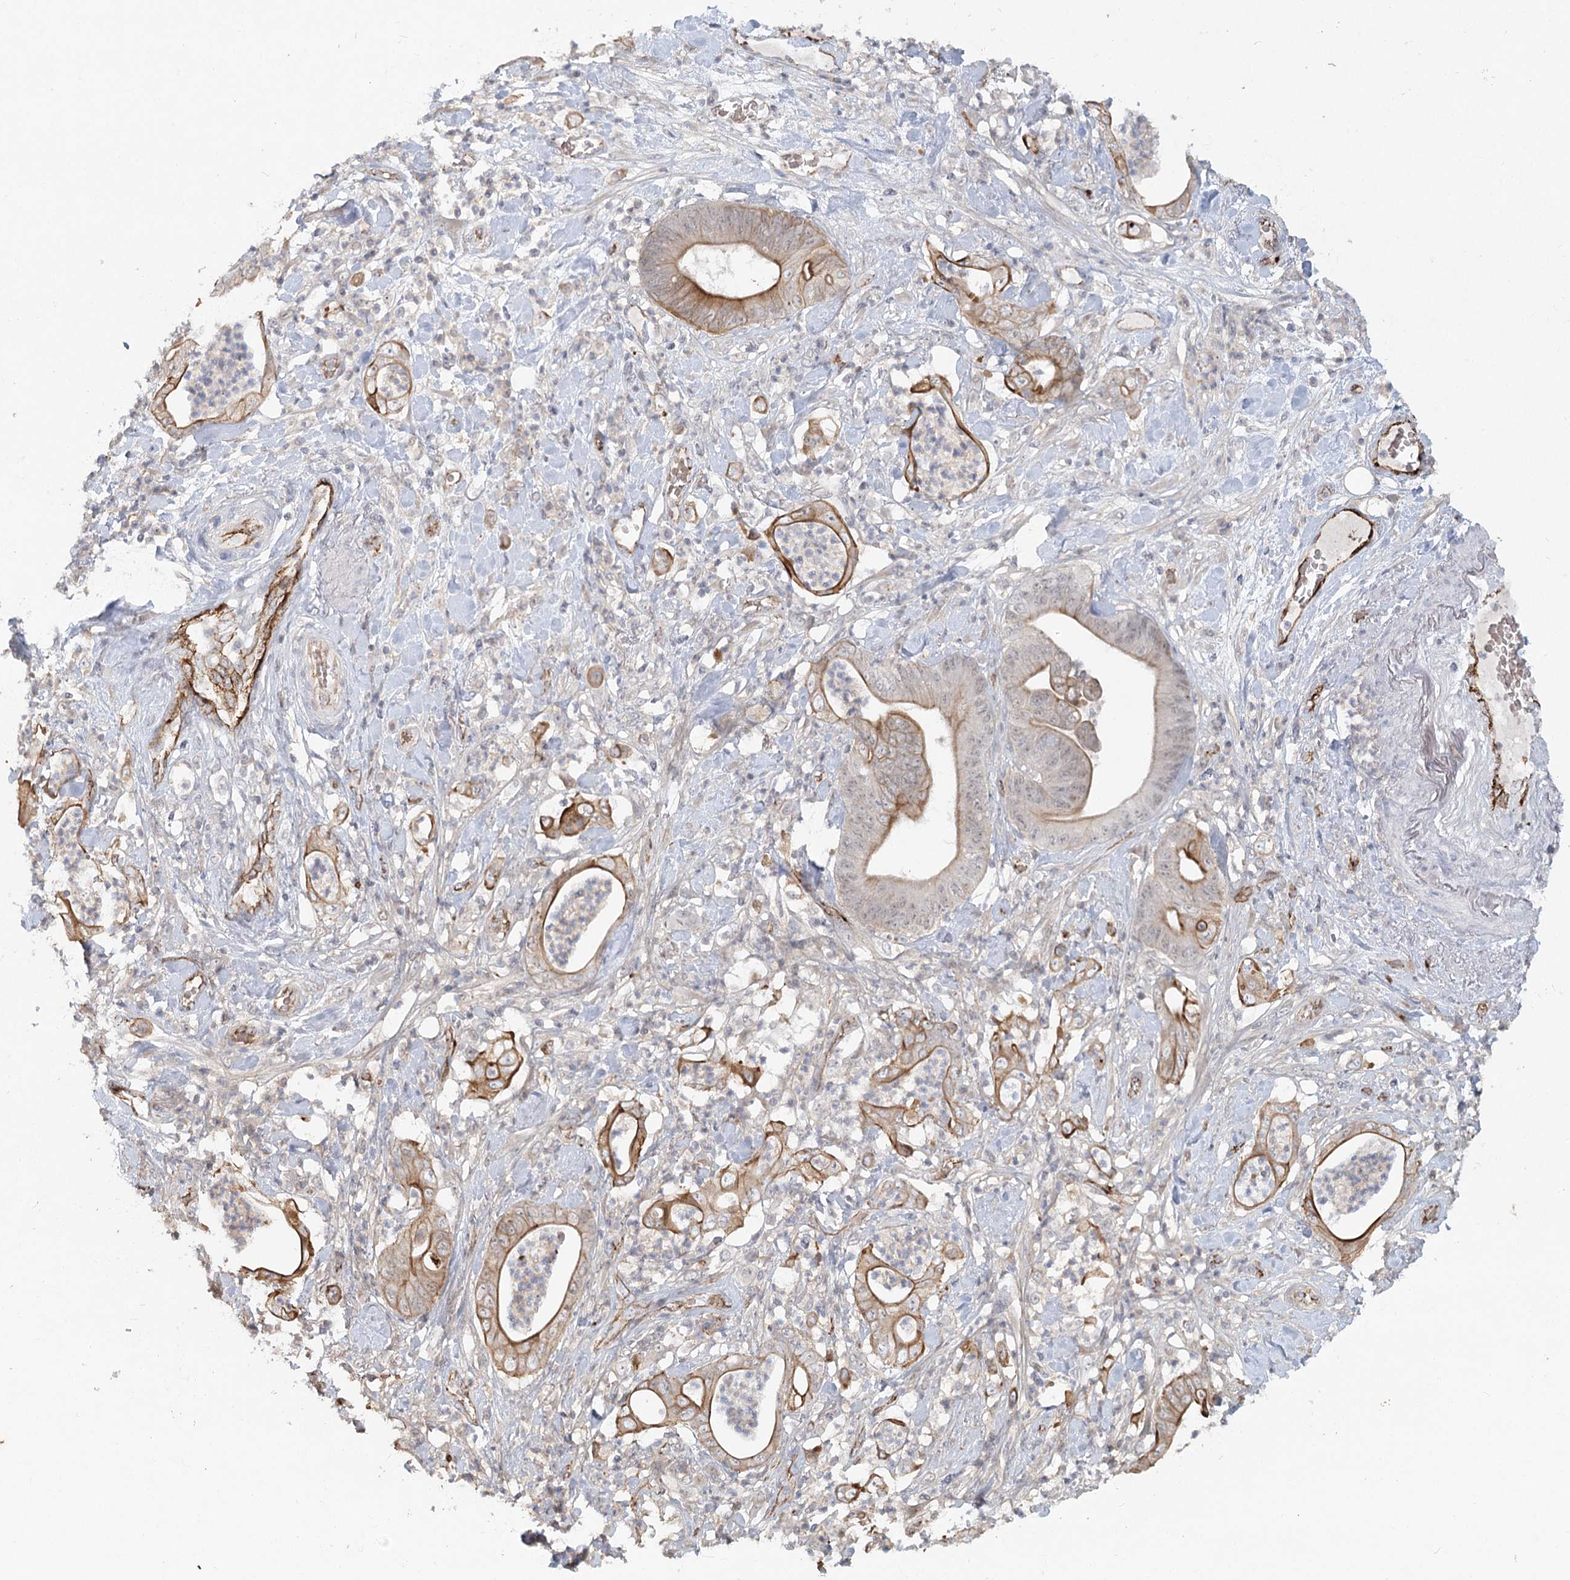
{"staining": {"intensity": "moderate", "quantity": "25%-75%", "location": "cytoplasmic/membranous"}, "tissue": "stomach cancer", "cell_type": "Tumor cells", "image_type": "cancer", "snomed": [{"axis": "morphology", "description": "Adenocarcinoma, NOS"}, {"axis": "topography", "description": "Stomach"}], "caption": "Protein staining of stomach cancer tissue demonstrates moderate cytoplasmic/membranous positivity in approximately 25%-75% of tumor cells.", "gene": "KBTBD4", "patient": {"sex": "female", "age": 73}}